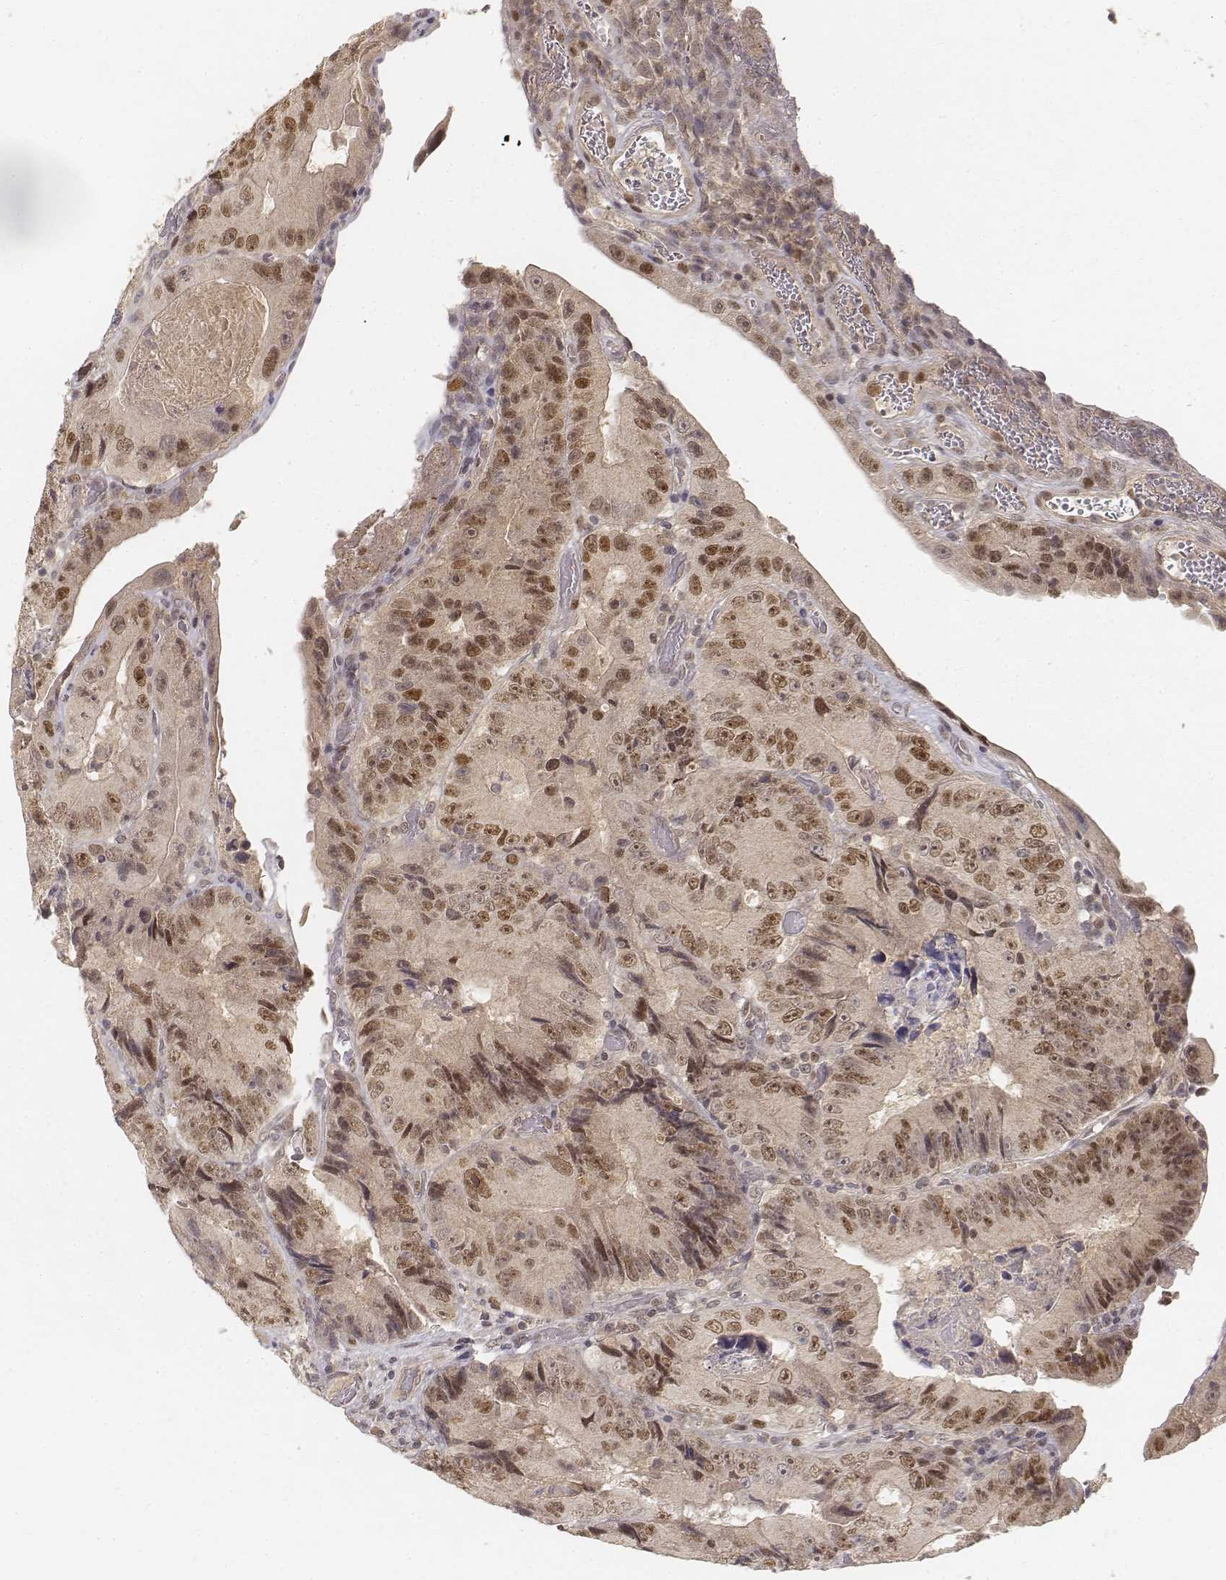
{"staining": {"intensity": "moderate", "quantity": ">75%", "location": "nuclear"}, "tissue": "colorectal cancer", "cell_type": "Tumor cells", "image_type": "cancer", "snomed": [{"axis": "morphology", "description": "Adenocarcinoma, NOS"}, {"axis": "topography", "description": "Colon"}], "caption": "A brown stain highlights moderate nuclear positivity of a protein in human adenocarcinoma (colorectal) tumor cells.", "gene": "FANCD2", "patient": {"sex": "female", "age": 86}}